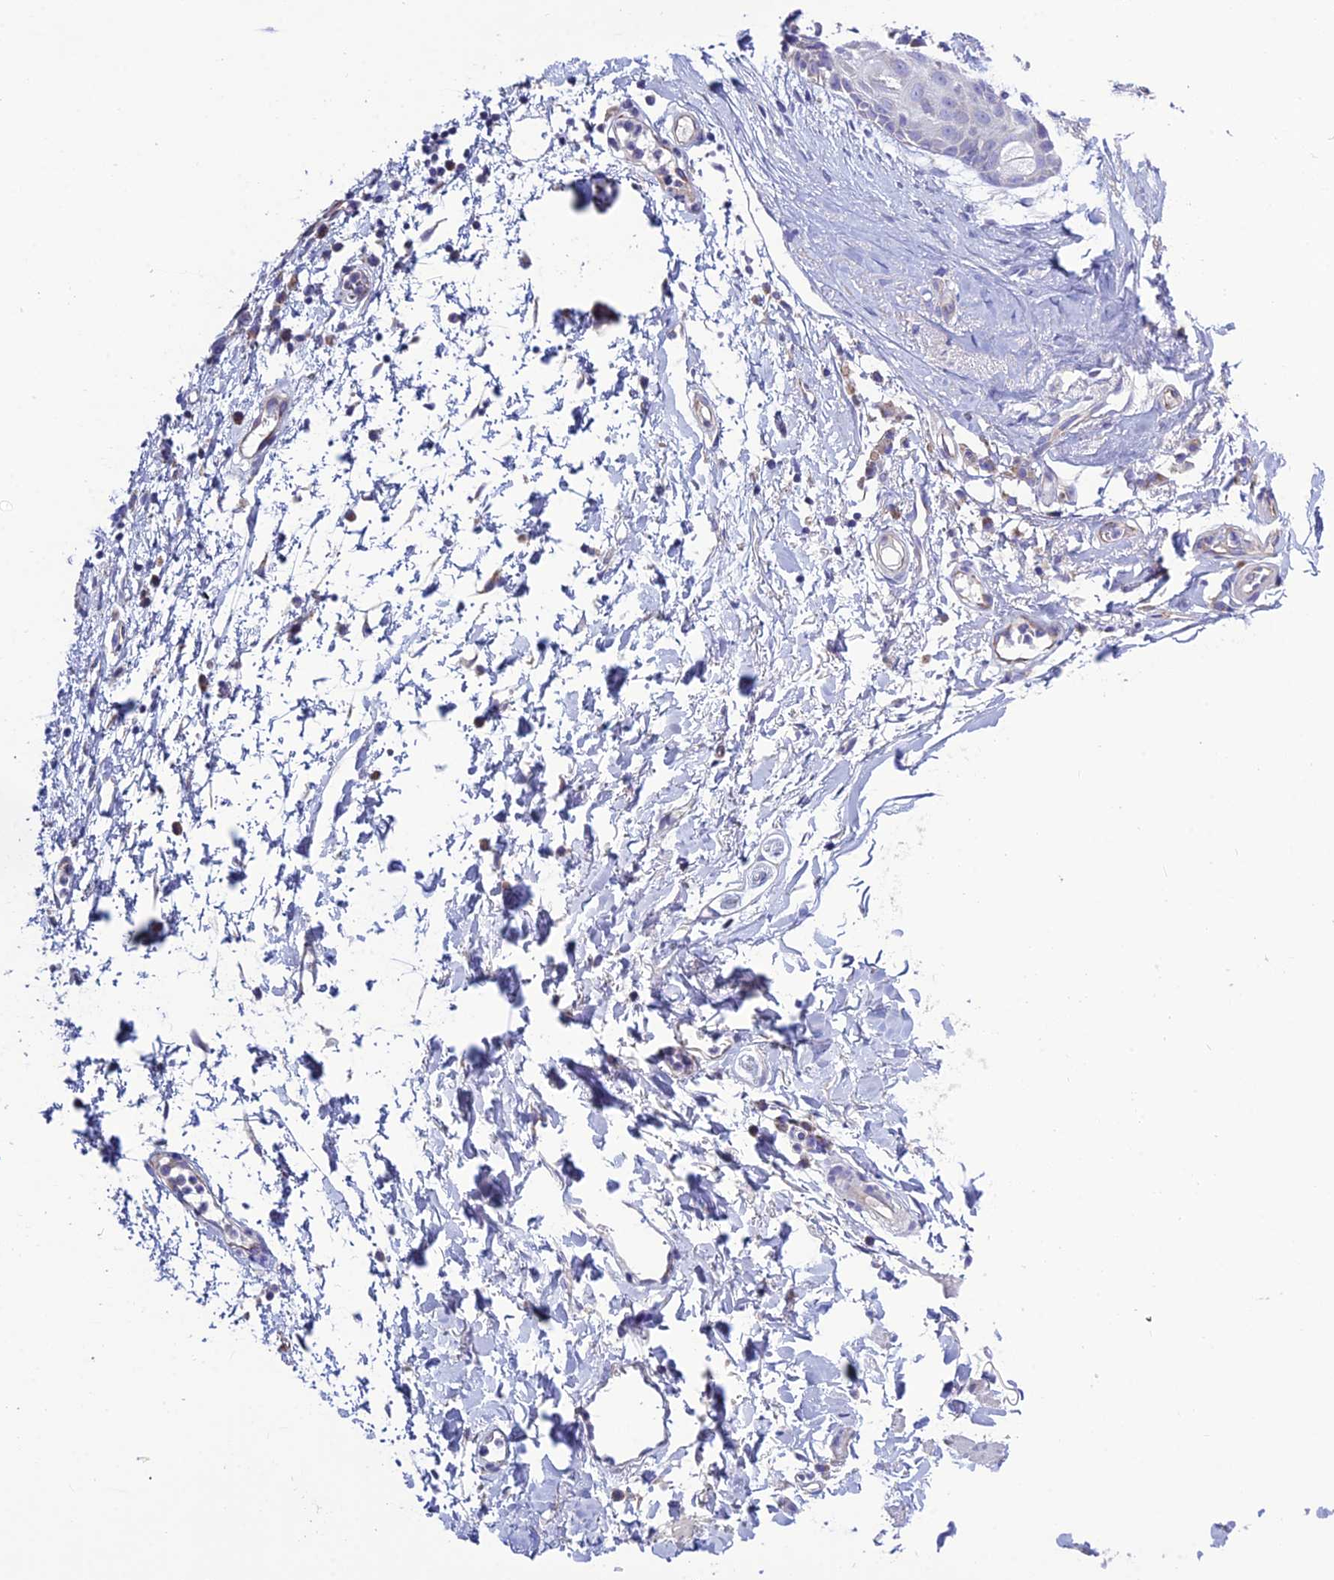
{"staining": {"intensity": "weak", "quantity": "<25%", "location": "cytoplasmic/membranous"}, "tissue": "skin", "cell_type": "Epidermal cells", "image_type": "normal", "snomed": [{"axis": "morphology", "description": "Normal tissue, NOS"}, {"axis": "topography", "description": "Vulva"}], "caption": "IHC of unremarkable human skin demonstrates no staining in epidermal cells. Nuclei are stained in blue.", "gene": "BHMT2", "patient": {"sex": "female", "age": 68}}